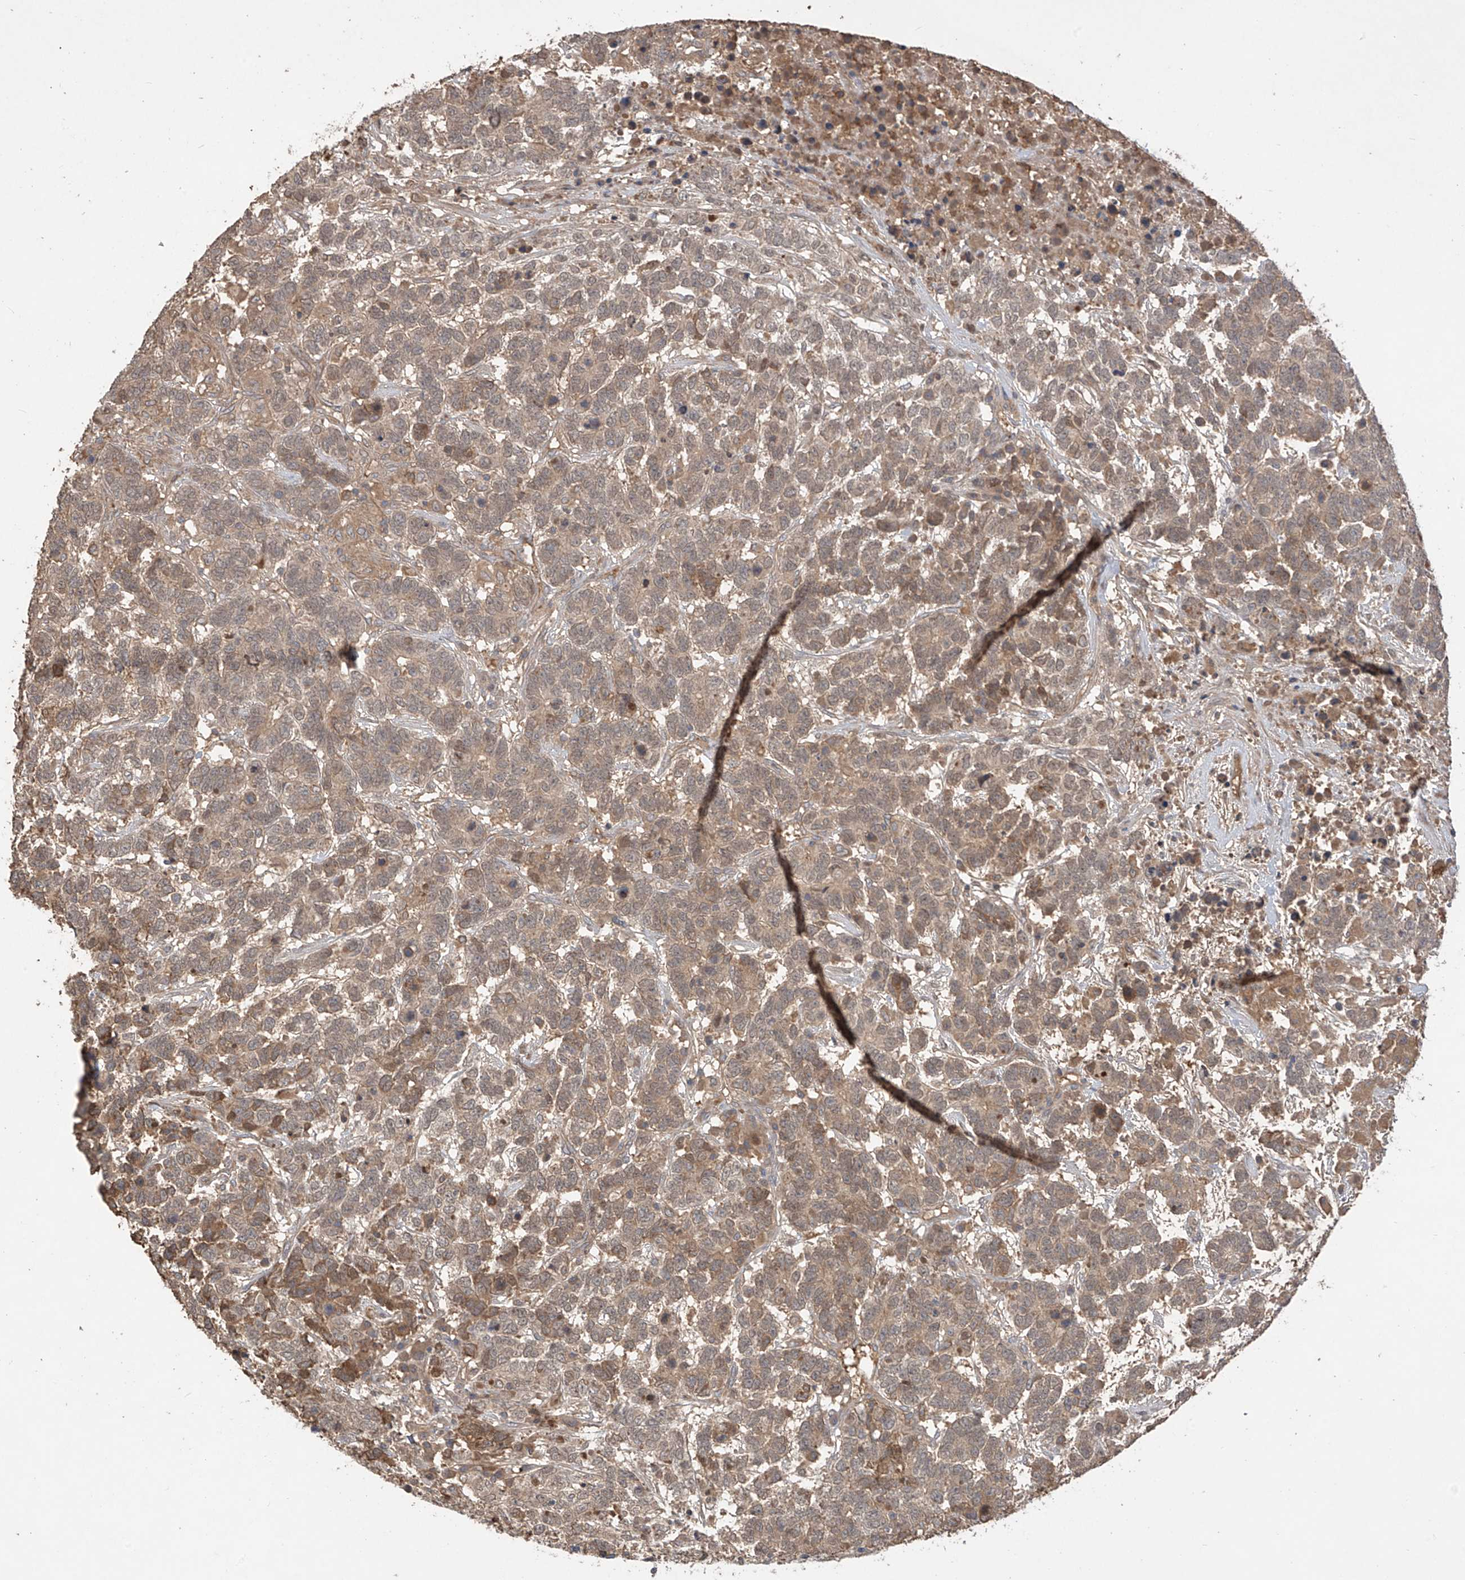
{"staining": {"intensity": "moderate", "quantity": "25%-75%", "location": "cytoplasmic/membranous"}, "tissue": "testis cancer", "cell_type": "Tumor cells", "image_type": "cancer", "snomed": [{"axis": "morphology", "description": "Carcinoma, Embryonal, NOS"}, {"axis": "topography", "description": "Testis"}], "caption": "Testis cancer (embryonal carcinoma) tissue shows moderate cytoplasmic/membranous expression in approximately 25%-75% of tumor cells (Brightfield microscopy of DAB IHC at high magnification).", "gene": "CACNA2D4", "patient": {"sex": "male", "age": 26}}